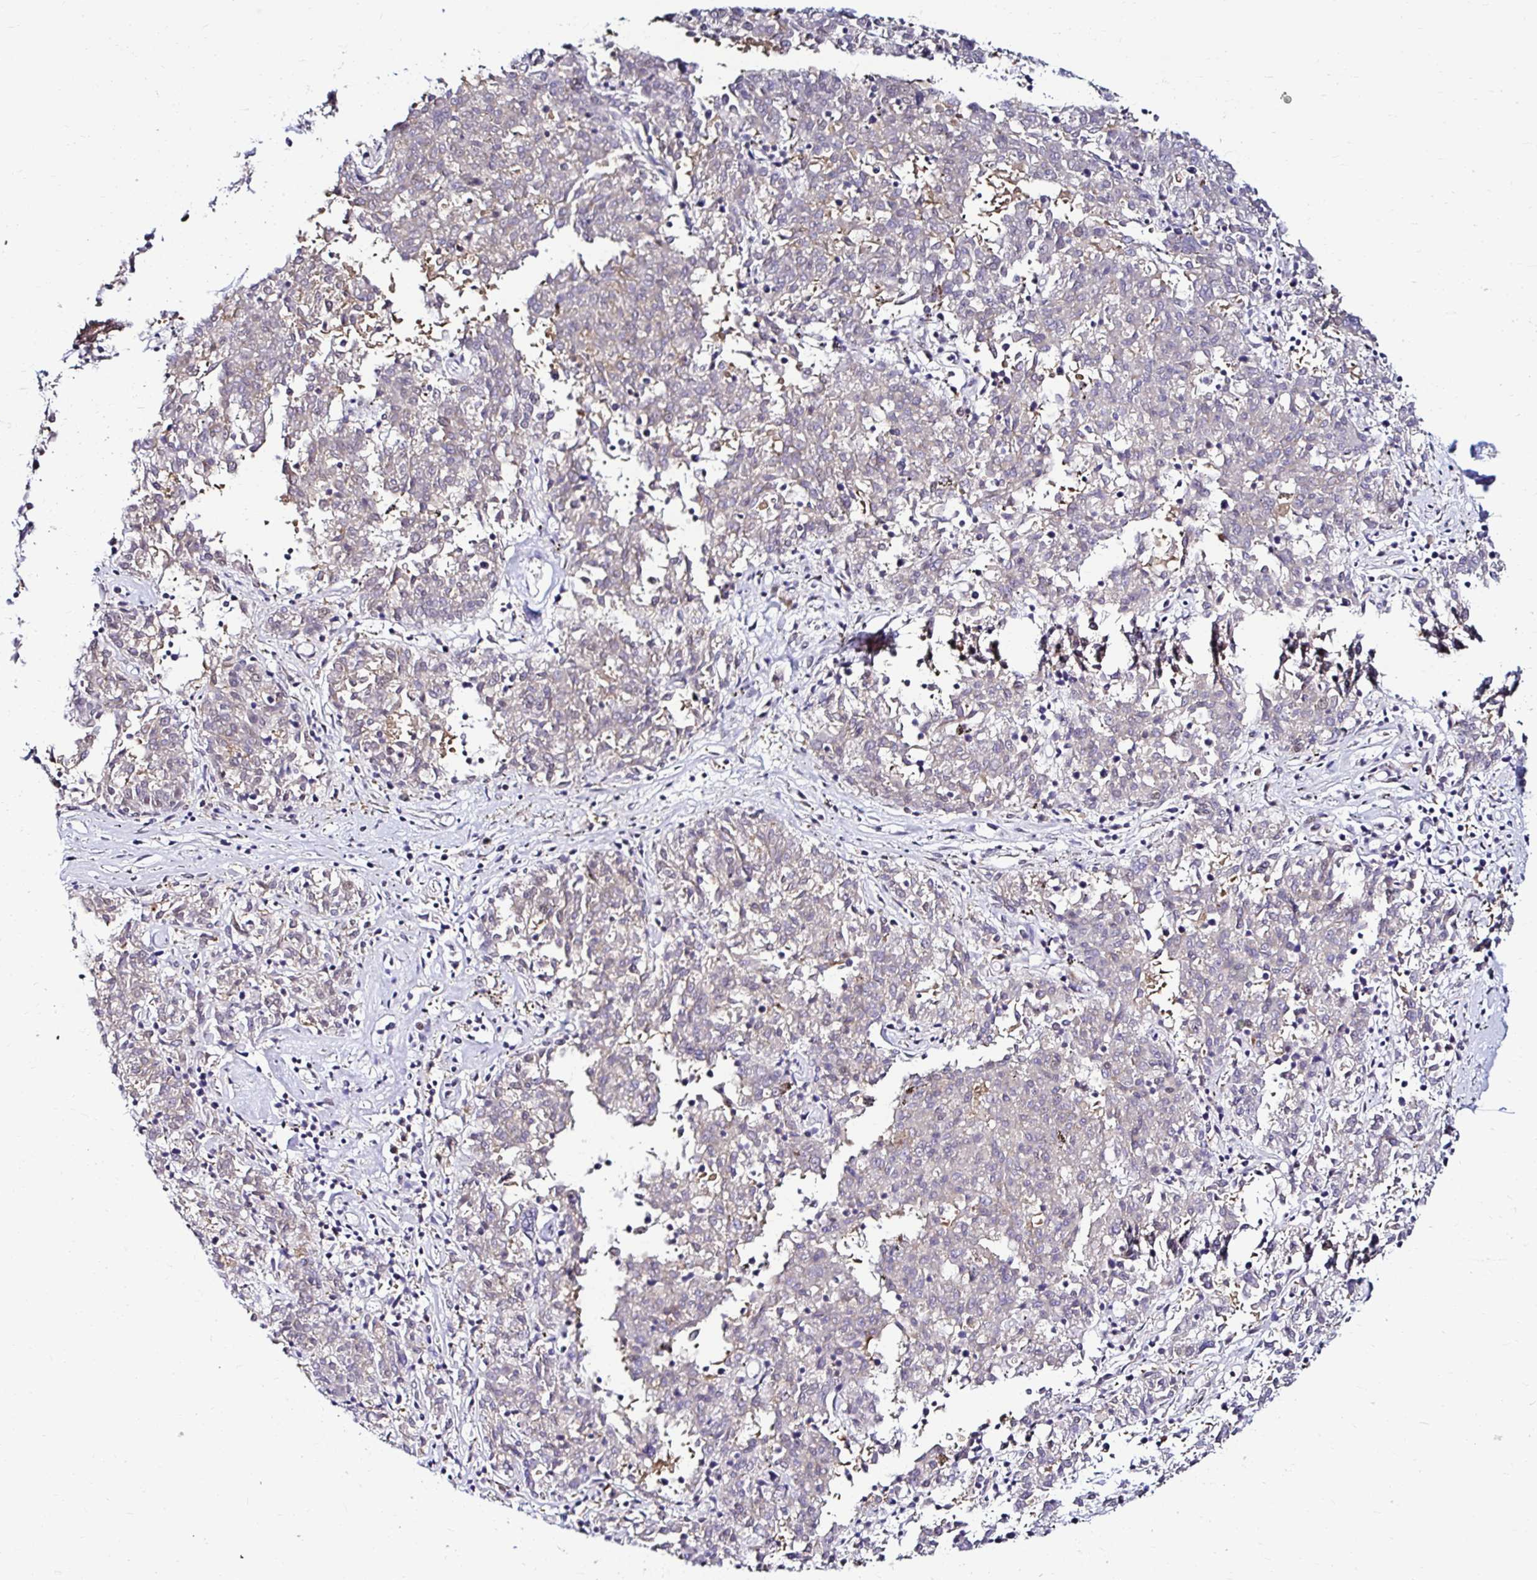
{"staining": {"intensity": "weak", "quantity": "25%-75%", "location": "nuclear"}, "tissue": "melanoma", "cell_type": "Tumor cells", "image_type": "cancer", "snomed": [{"axis": "morphology", "description": "Malignant melanoma, NOS"}, {"axis": "topography", "description": "Skin"}], "caption": "Malignant melanoma was stained to show a protein in brown. There is low levels of weak nuclear positivity in approximately 25%-75% of tumor cells.", "gene": "PSMD3", "patient": {"sex": "female", "age": 72}}